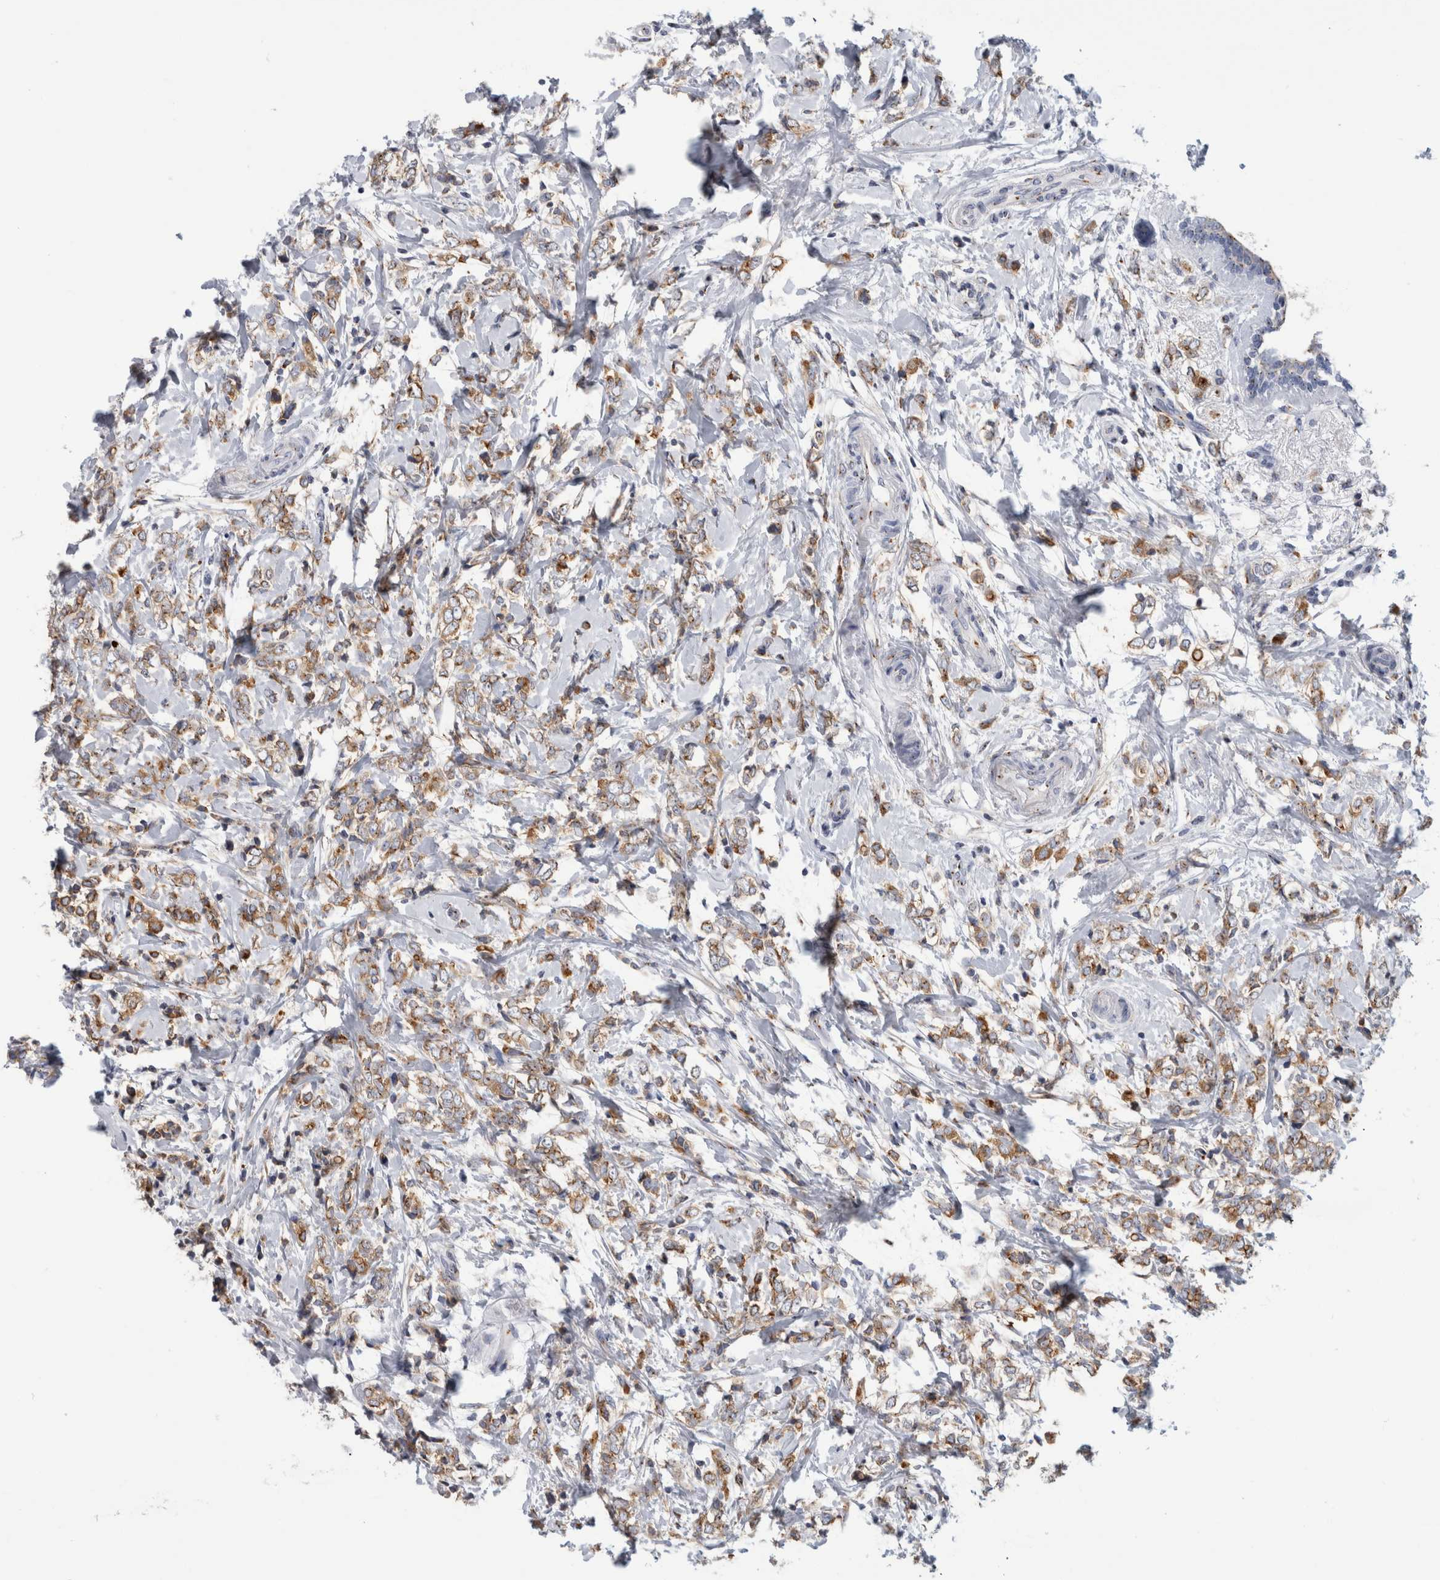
{"staining": {"intensity": "moderate", "quantity": ">75%", "location": "cytoplasmic/membranous"}, "tissue": "breast cancer", "cell_type": "Tumor cells", "image_type": "cancer", "snomed": [{"axis": "morphology", "description": "Normal tissue, NOS"}, {"axis": "morphology", "description": "Lobular carcinoma"}, {"axis": "topography", "description": "Breast"}], "caption": "A brown stain shows moderate cytoplasmic/membranous positivity of a protein in breast cancer (lobular carcinoma) tumor cells. Using DAB (3,3'-diaminobenzidine) (brown) and hematoxylin (blue) stains, captured at high magnification using brightfield microscopy.", "gene": "AKAP9", "patient": {"sex": "female", "age": 47}}